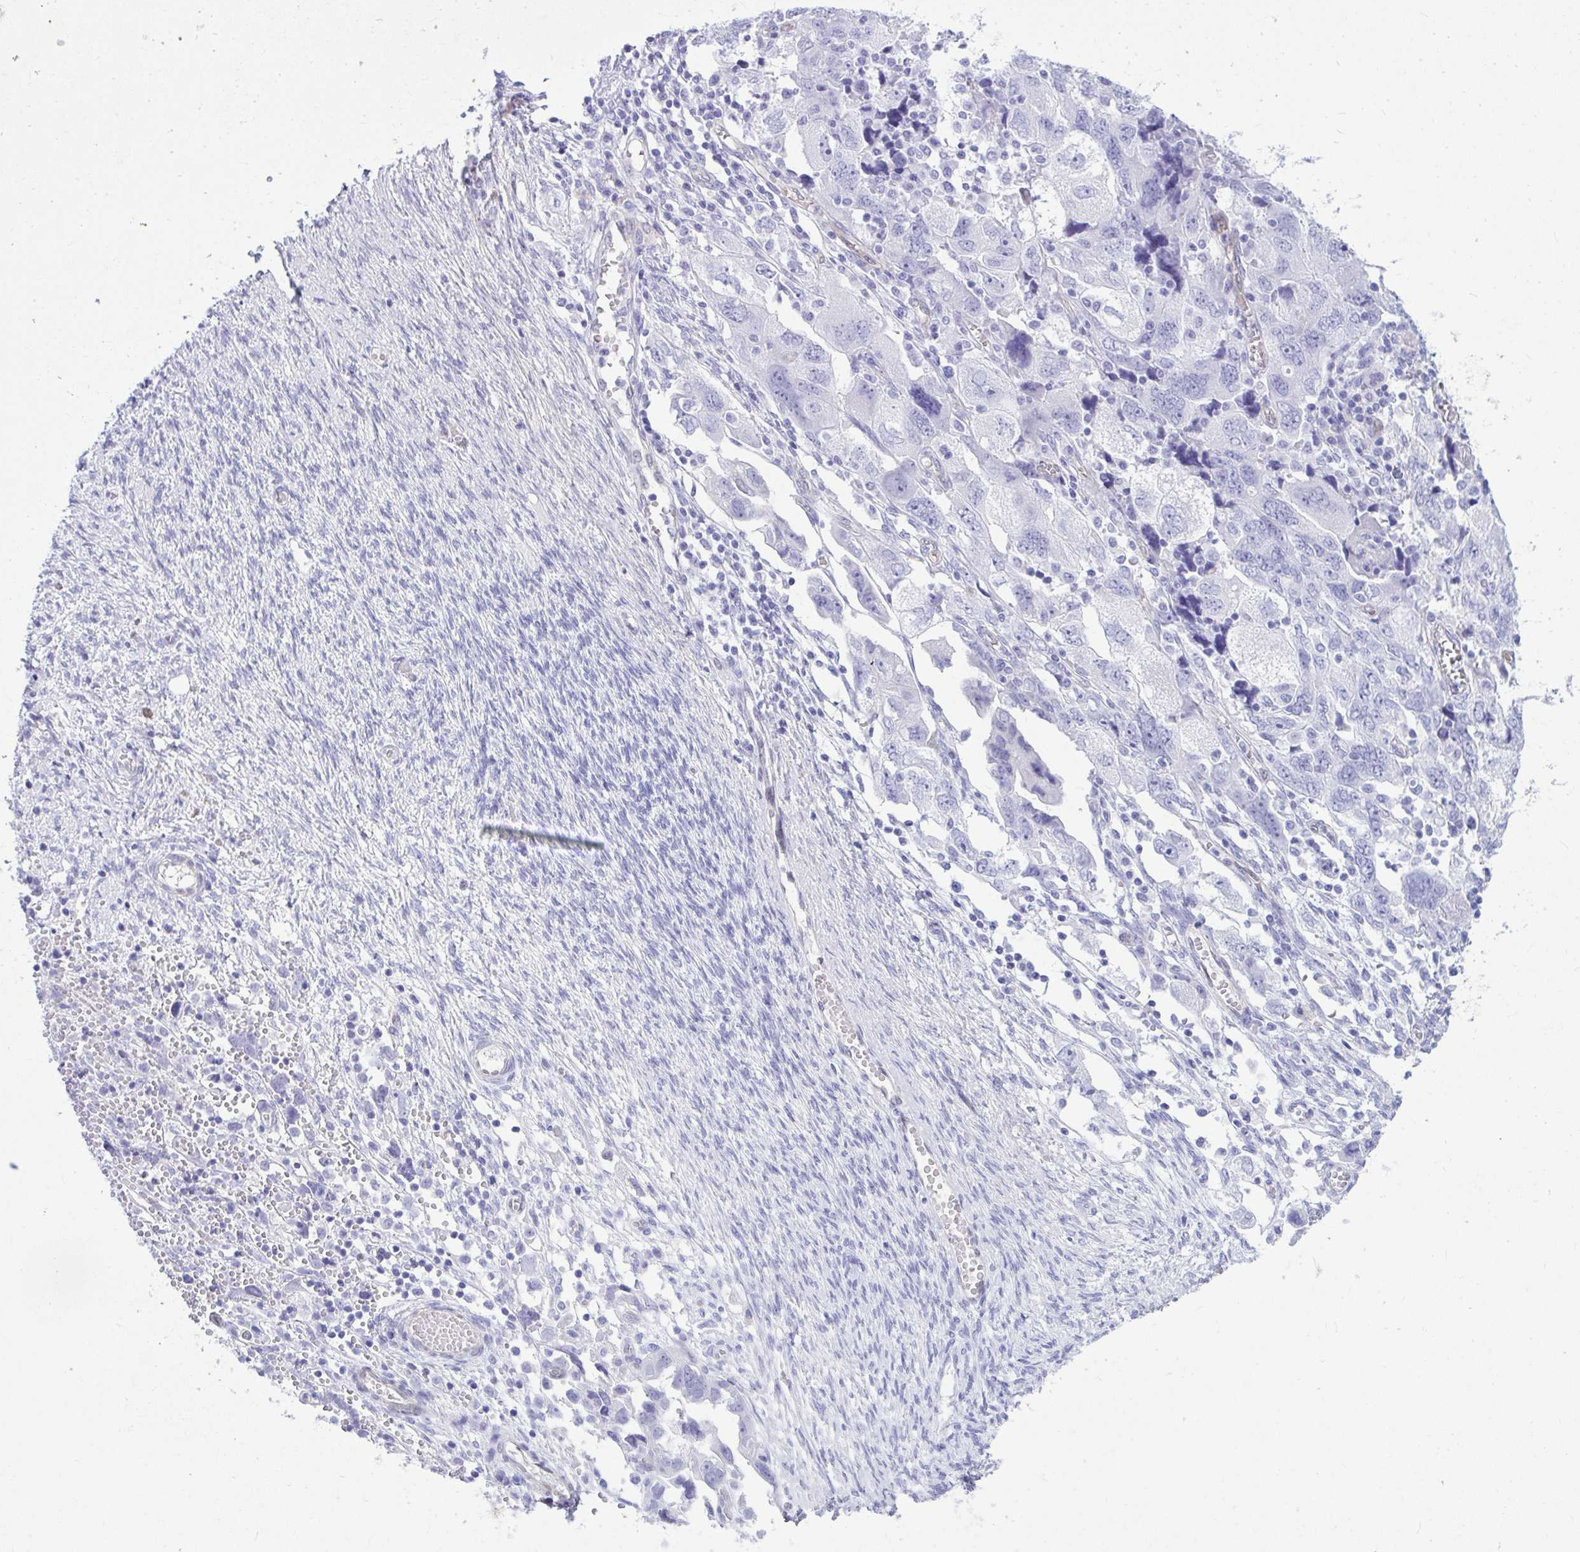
{"staining": {"intensity": "negative", "quantity": "none", "location": "none"}, "tissue": "ovarian cancer", "cell_type": "Tumor cells", "image_type": "cancer", "snomed": [{"axis": "morphology", "description": "Carcinoma, NOS"}, {"axis": "morphology", "description": "Cystadenocarcinoma, serous, NOS"}, {"axis": "topography", "description": "Ovary"}], "caption": "IHC of ovarian cancer (serous cystadenocarcinoma) shows no expression in tumor cells.", "gene": "LIMS2", "patient": {"sex": "female", "age": 69}}